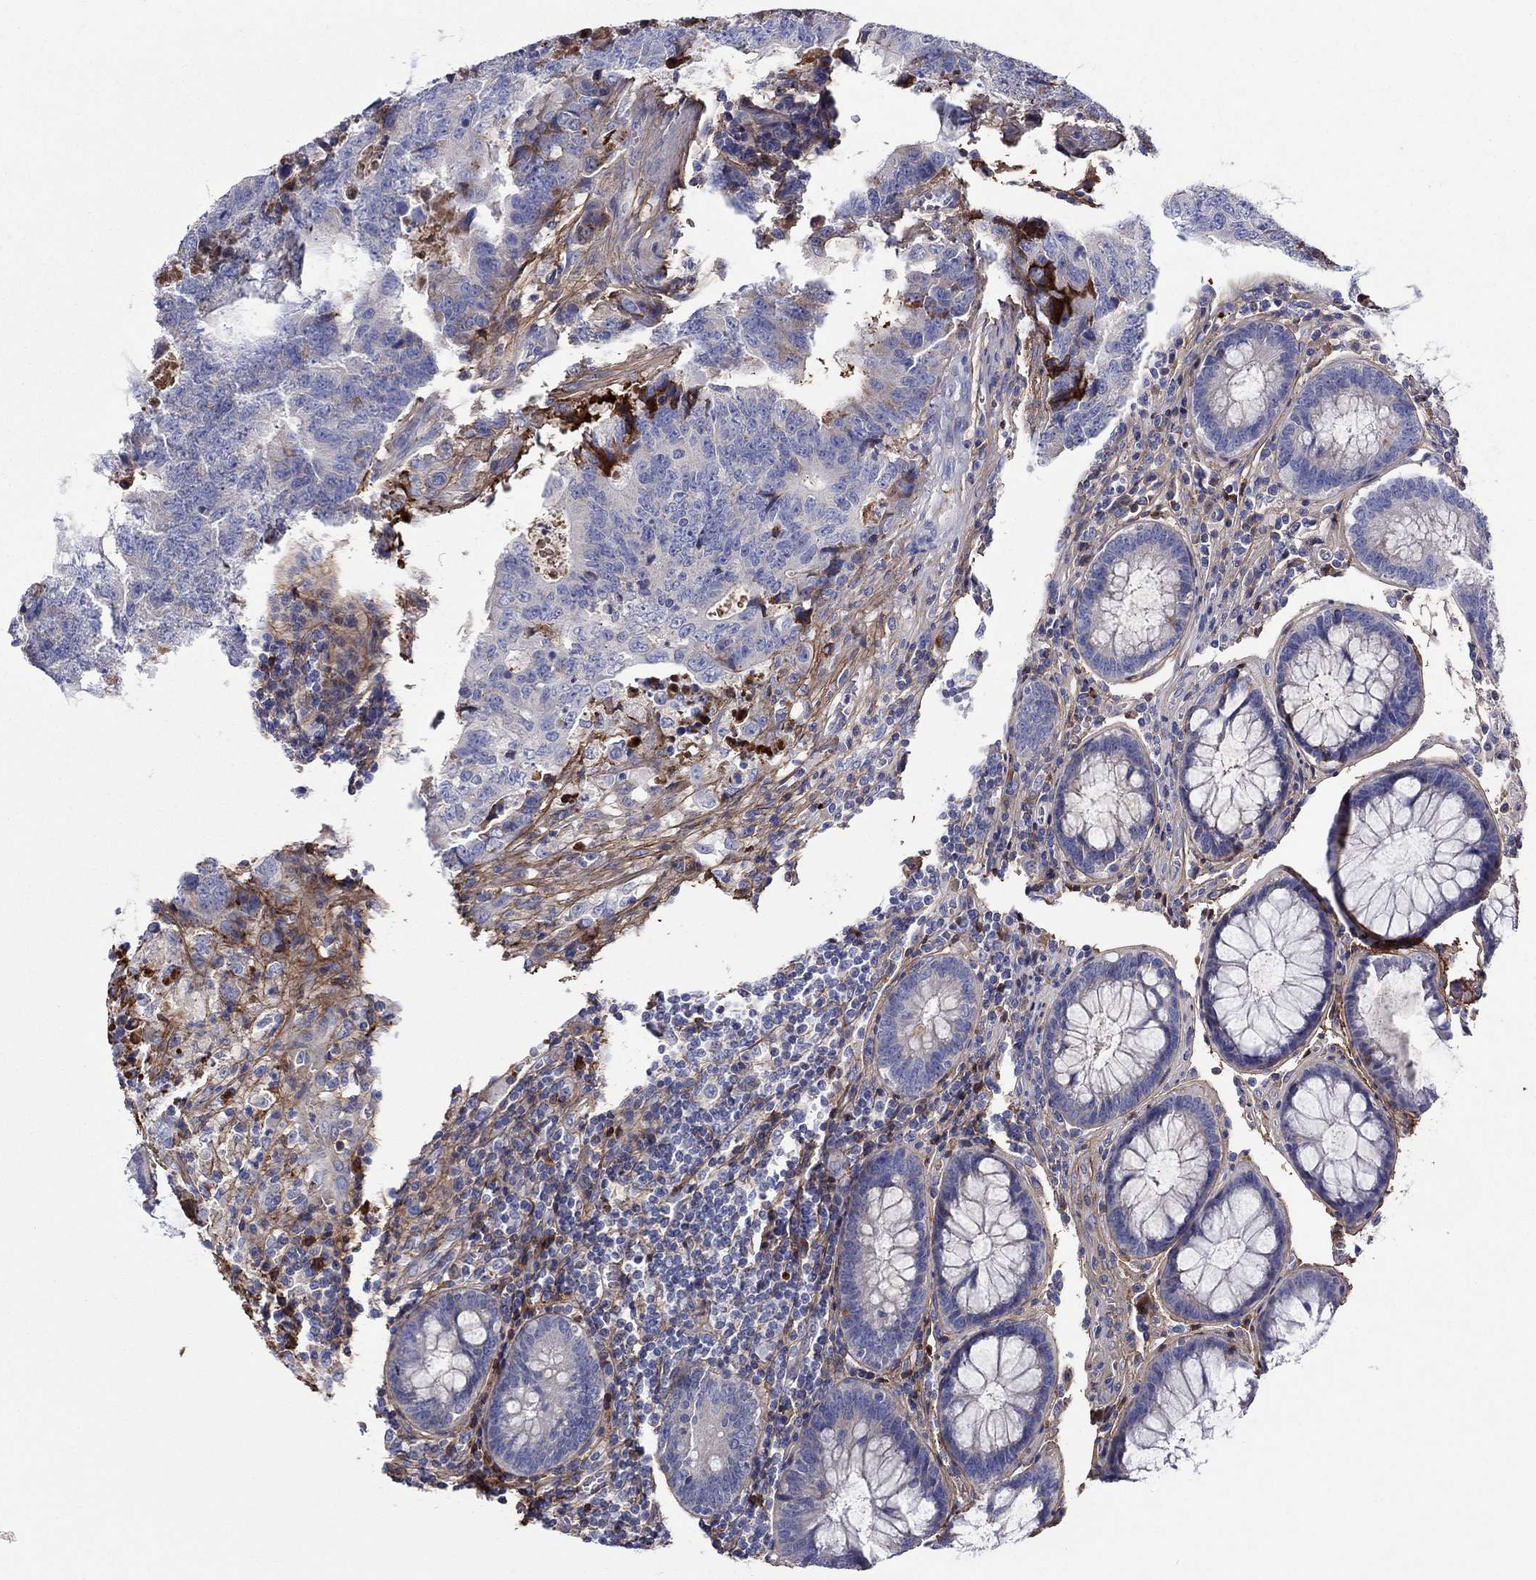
{"staining": {"intensity": "moderate", "quantity": "<25%", "location": "cytoplasmic/membranous"}, "tissue": "colorectal cancer", "cell_type": "Tumor cells", "image_type": "cancer", "snomed": [{"axis": "morphology", "description": "Adenocarcinoma, NOS"}, {"axis": "topography", "description": "Colon"}], "caption": "A low amount of moderate cytoplasmic/membranous staining is present in approximately <25% of tumor cells in colorectal cancer (adenocarcinoma) tissue.", "gene": "TGFBI", "patient": {"sex": "female", "age": 48}}